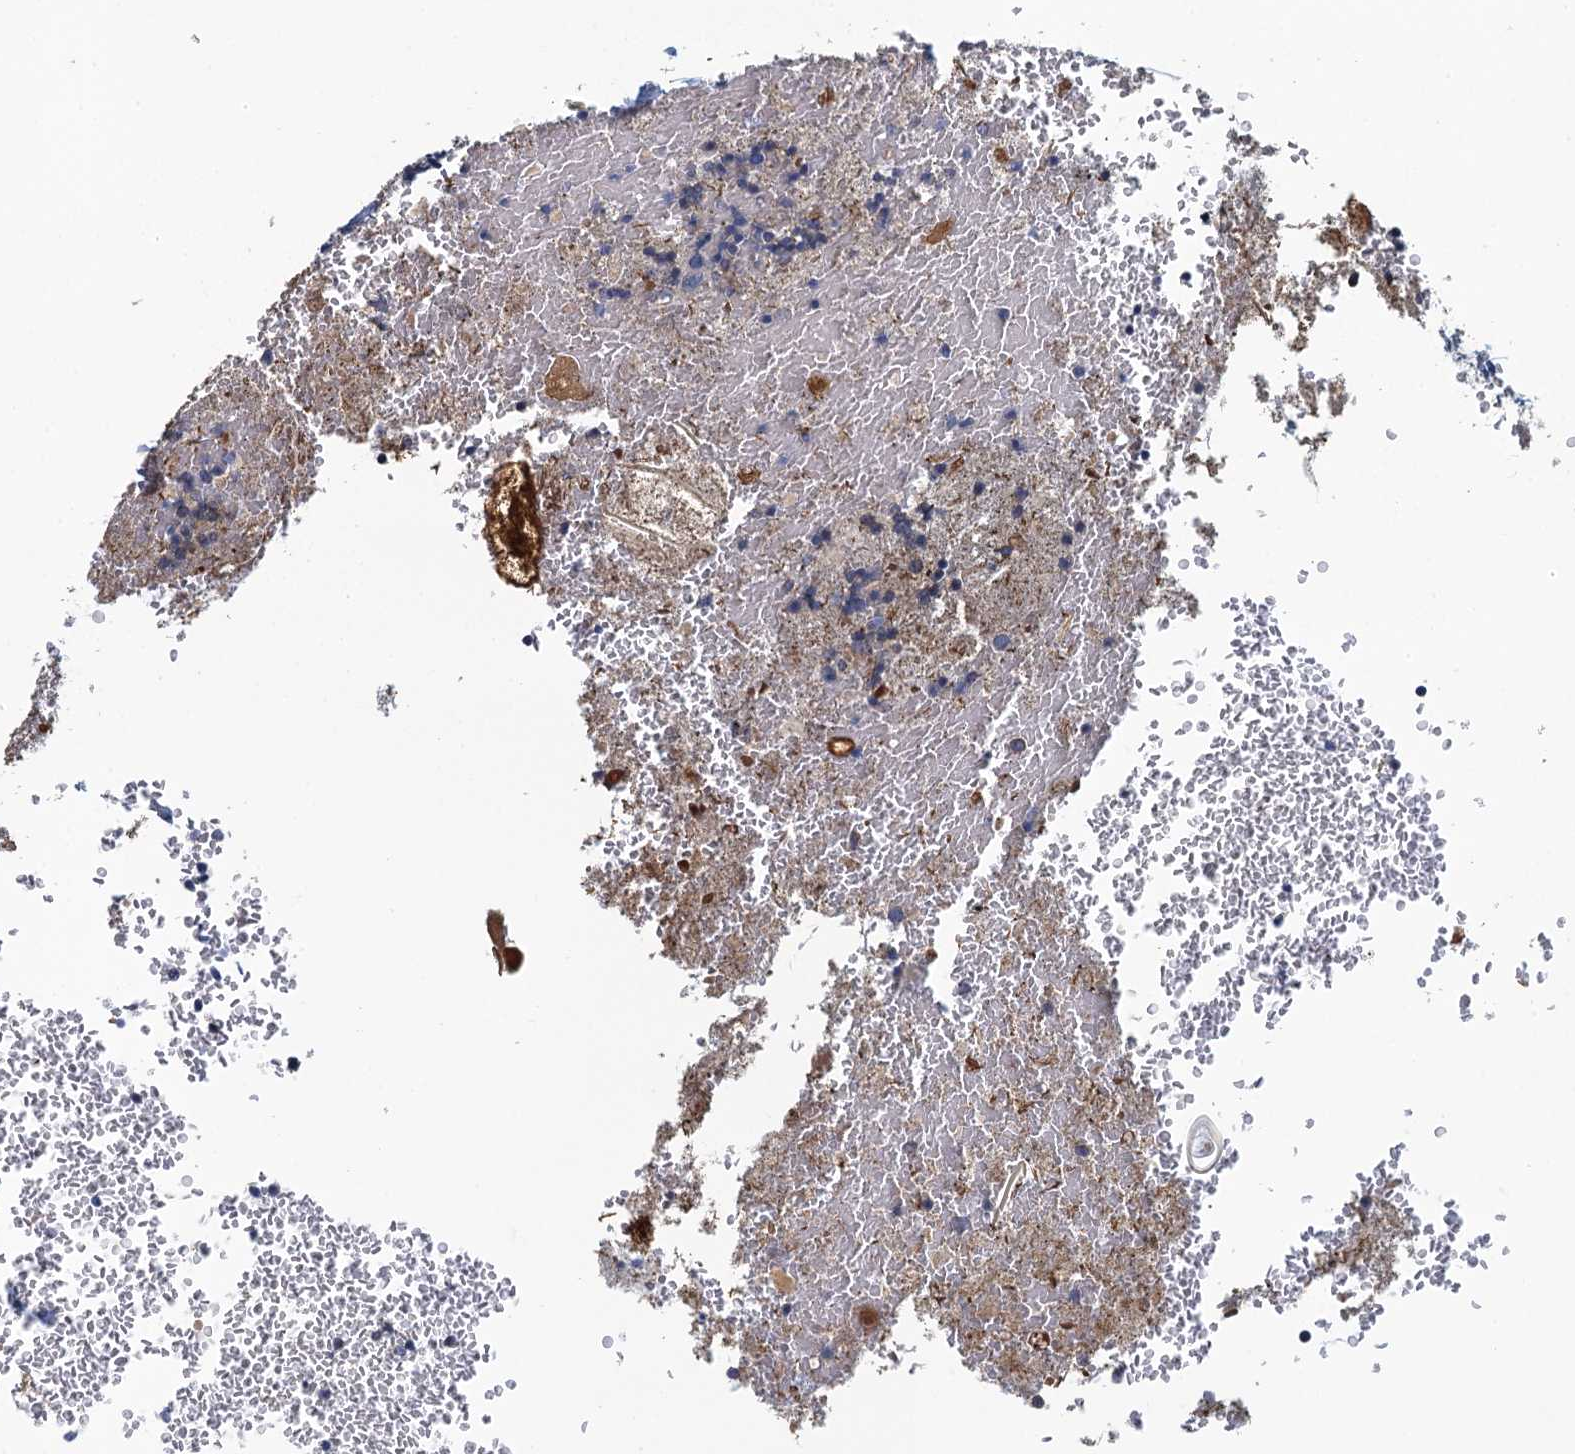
{"staining": {"intensity": "moderate", "quantity": "<25%", "location": "cytoplasmic/membranous"}, "tissue": "appendix", "cell_type": "Glandular cells", "image_type": "normal", "snomed": [{"axis": "morphology", "description": "Normal tissue, NOS"}, {"axis": "topography", "description": "Appendix"}], "caption": "The histopathology image shows immunohistochemical staining of normal appendix. There is moderate cytoplasmic/membranous staining is present in approximately <25% of glandular cells.", "gene": "NCKAP1L", "patient": {"sex": "male", "age": 8}}